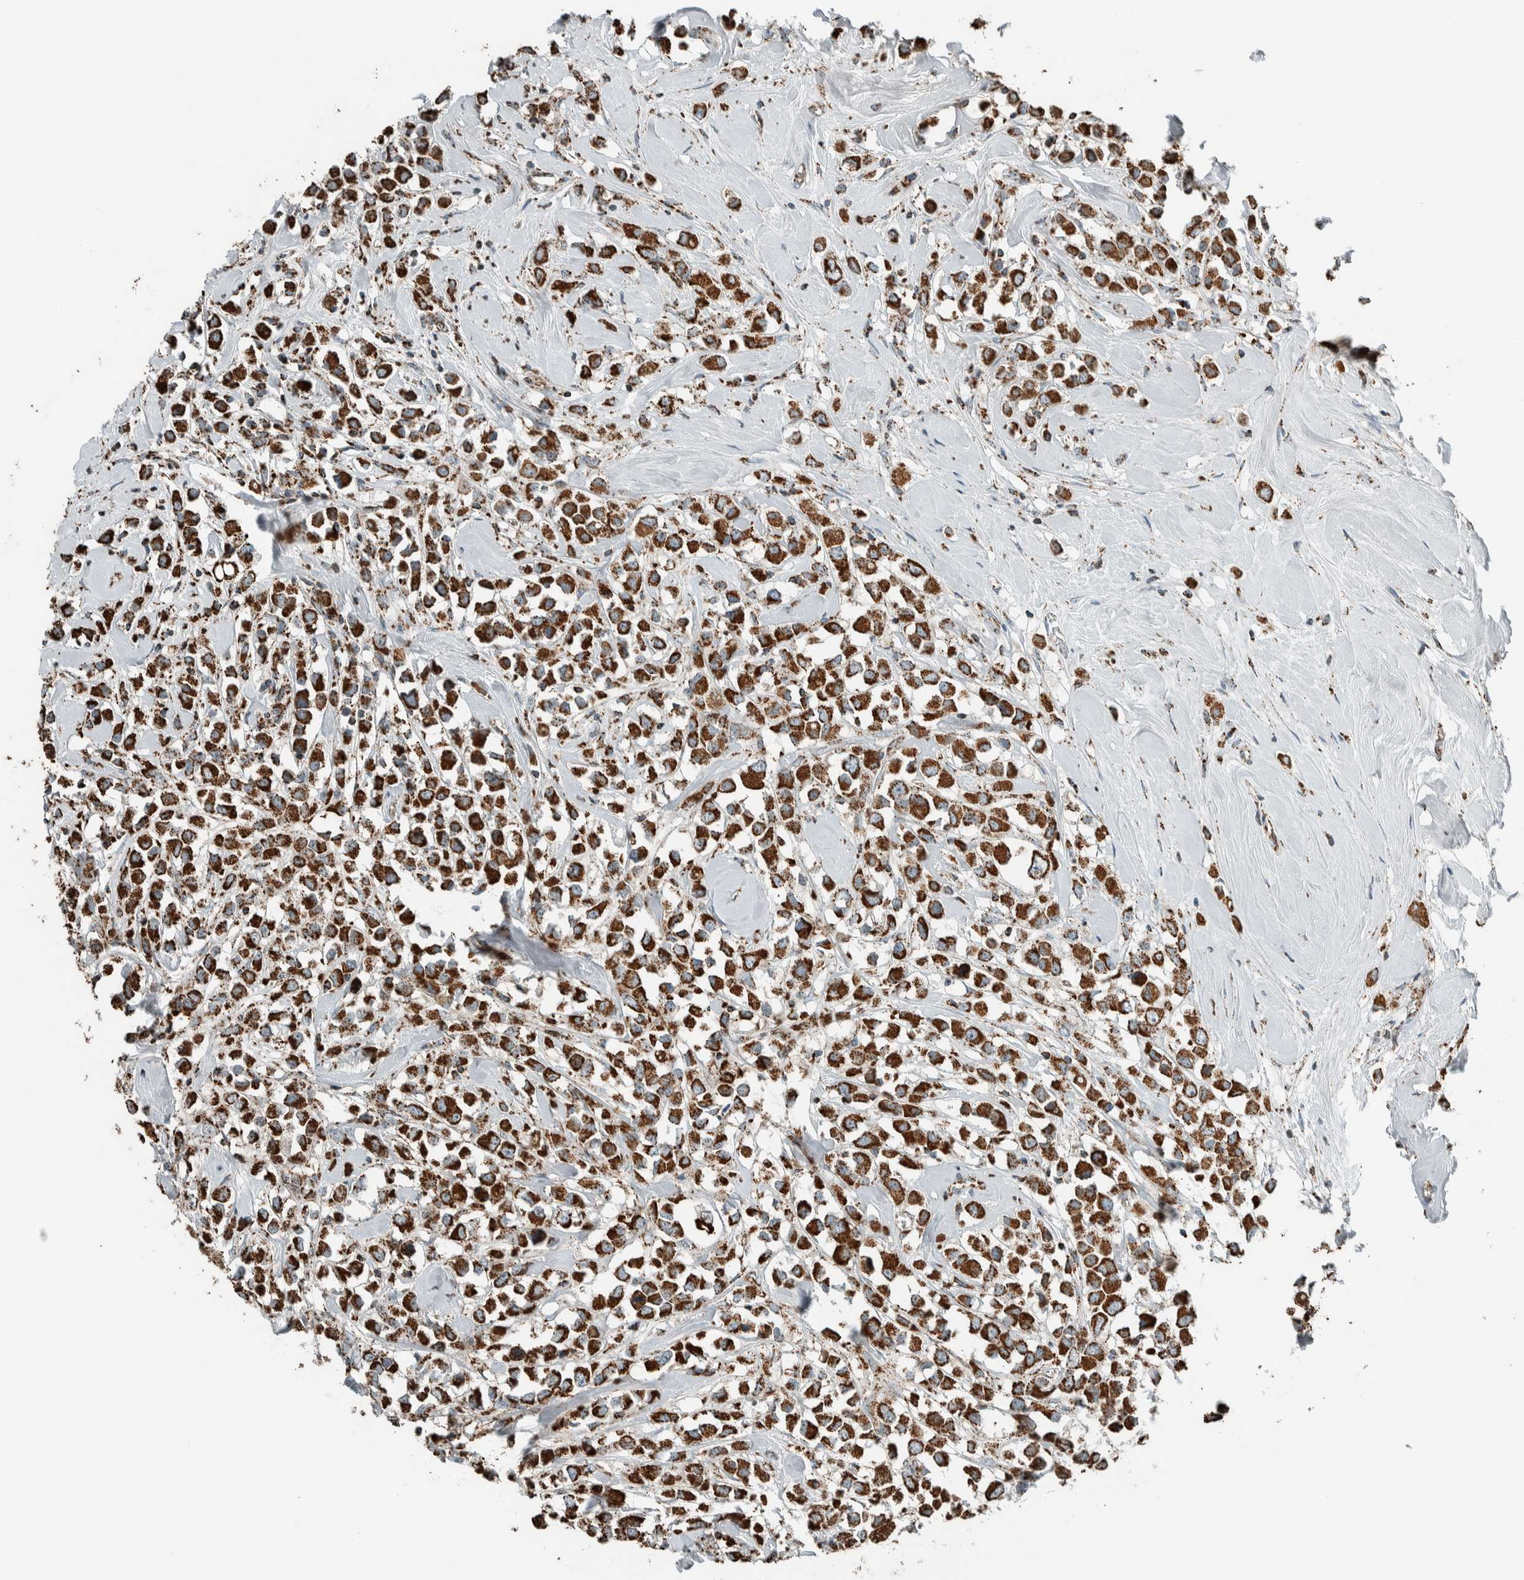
{"staining": {"intensity": "strong", "quantity": ">75%", "location": "cytoplasmic/membranous"}, "tissue": "breast cancer", "cell_type": "Tumor cells", "image_type": "cancer", "snomed": [{"axis": "morphology", "description": "Duct carcinoma"}, {"axis": "topography", "description": "Breast"}], "caption": "Brown immunohistochemical staining in breast cancer exhibits strong cytoplasmic/membranous positivity in approximately >75% of tumor cells.", "gene": "ZNF454", "patient": {"sex": "female", "age": 61}}